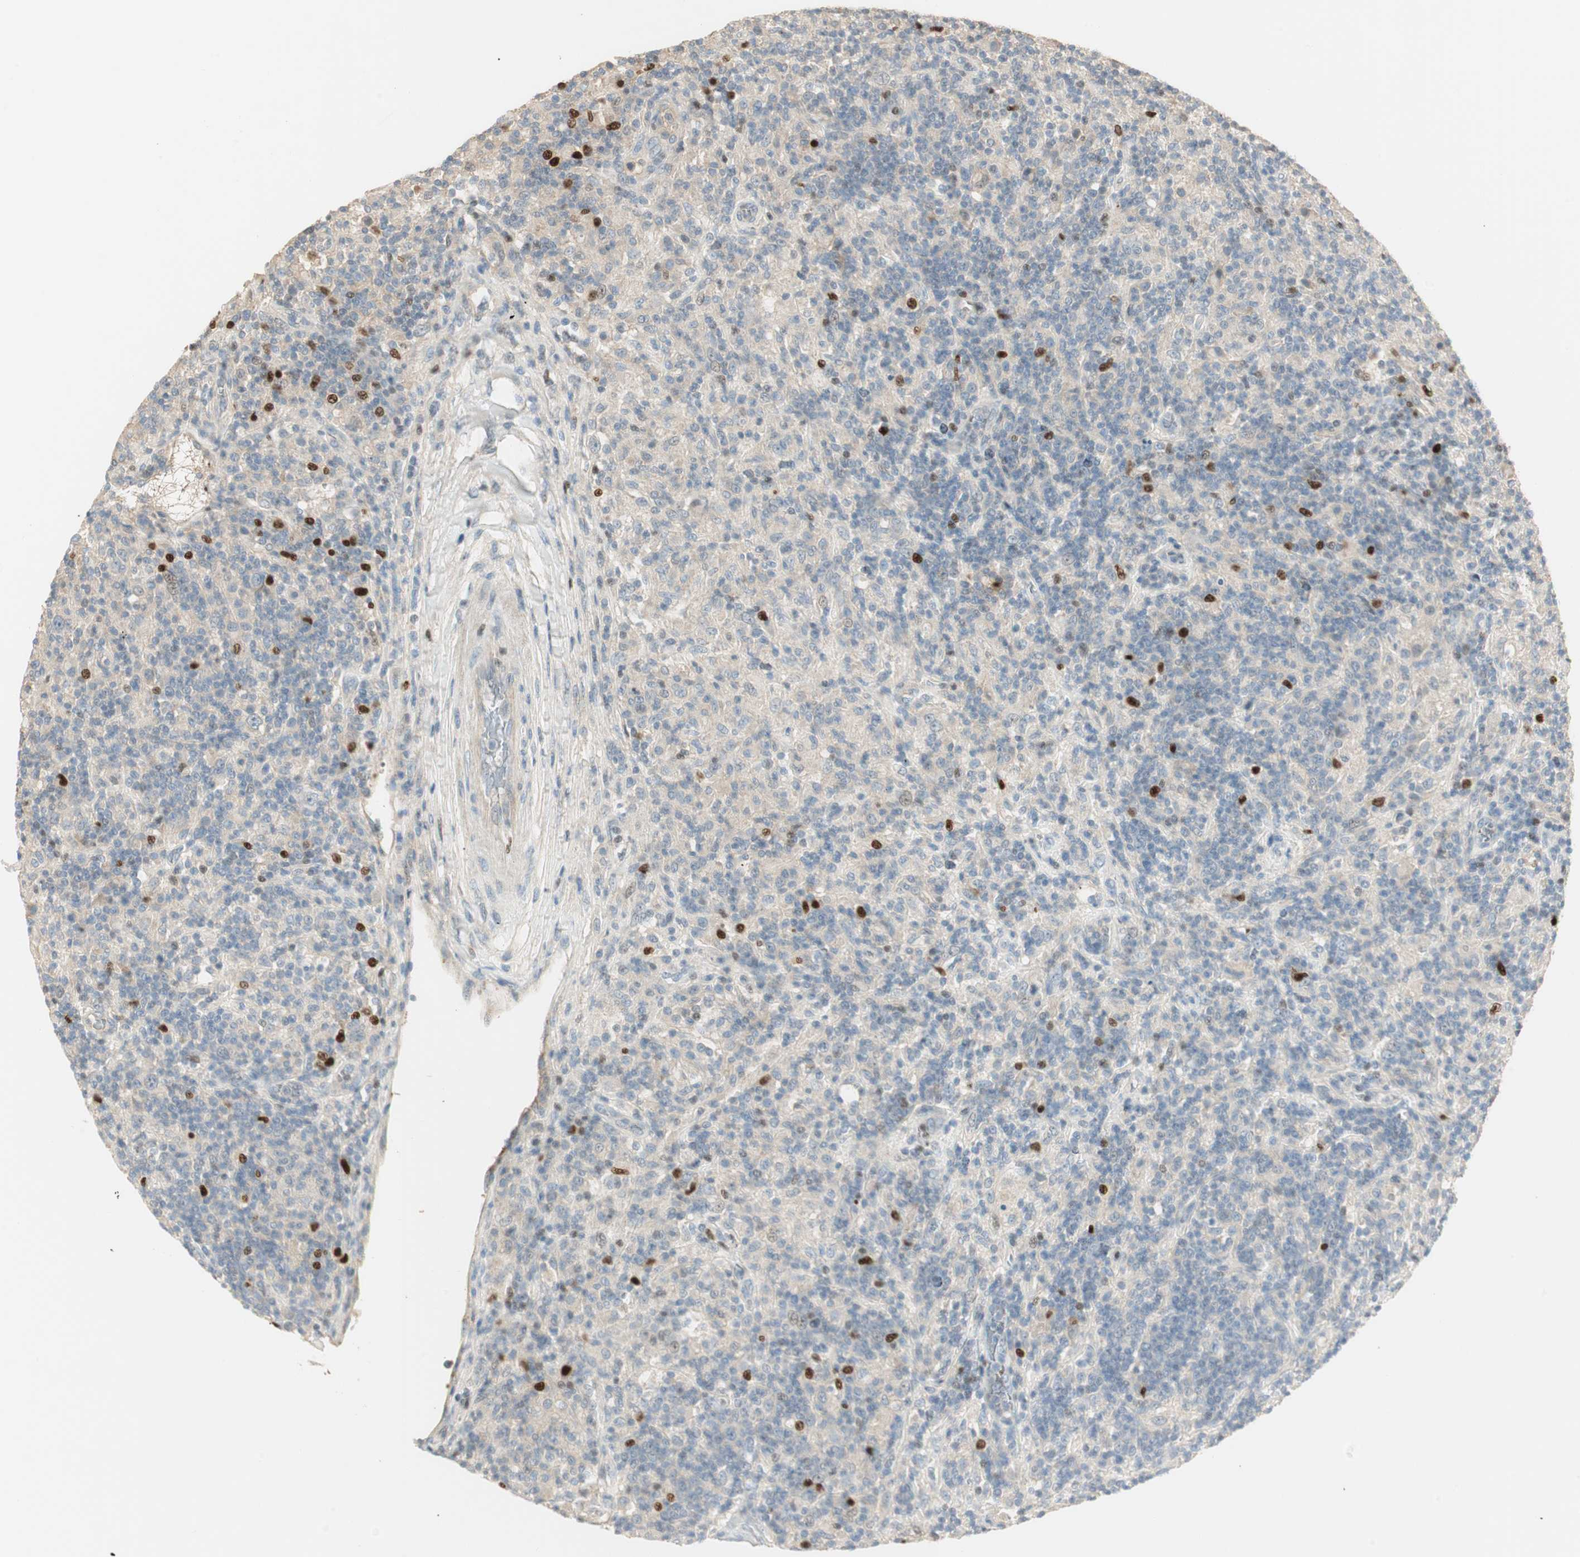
{"staining": {"intensity": "negative", "quantity": "none", "location": "none"}, "tissue": "lymphoma", "cell_type": "Tumor cells", "image_type": "cancer", "snomed": [{"axis": "morphology", "description": "Hodgkin's disease, NOS"}, {"axis": "topography", "description": "Lymph node"}], "caption": "An image of Hodgkin's disease stained for a protein demonstrates no brown staining in tumor cells.", "gene": "RUNX2", "patient": {"sex": "male", "age": 70}}